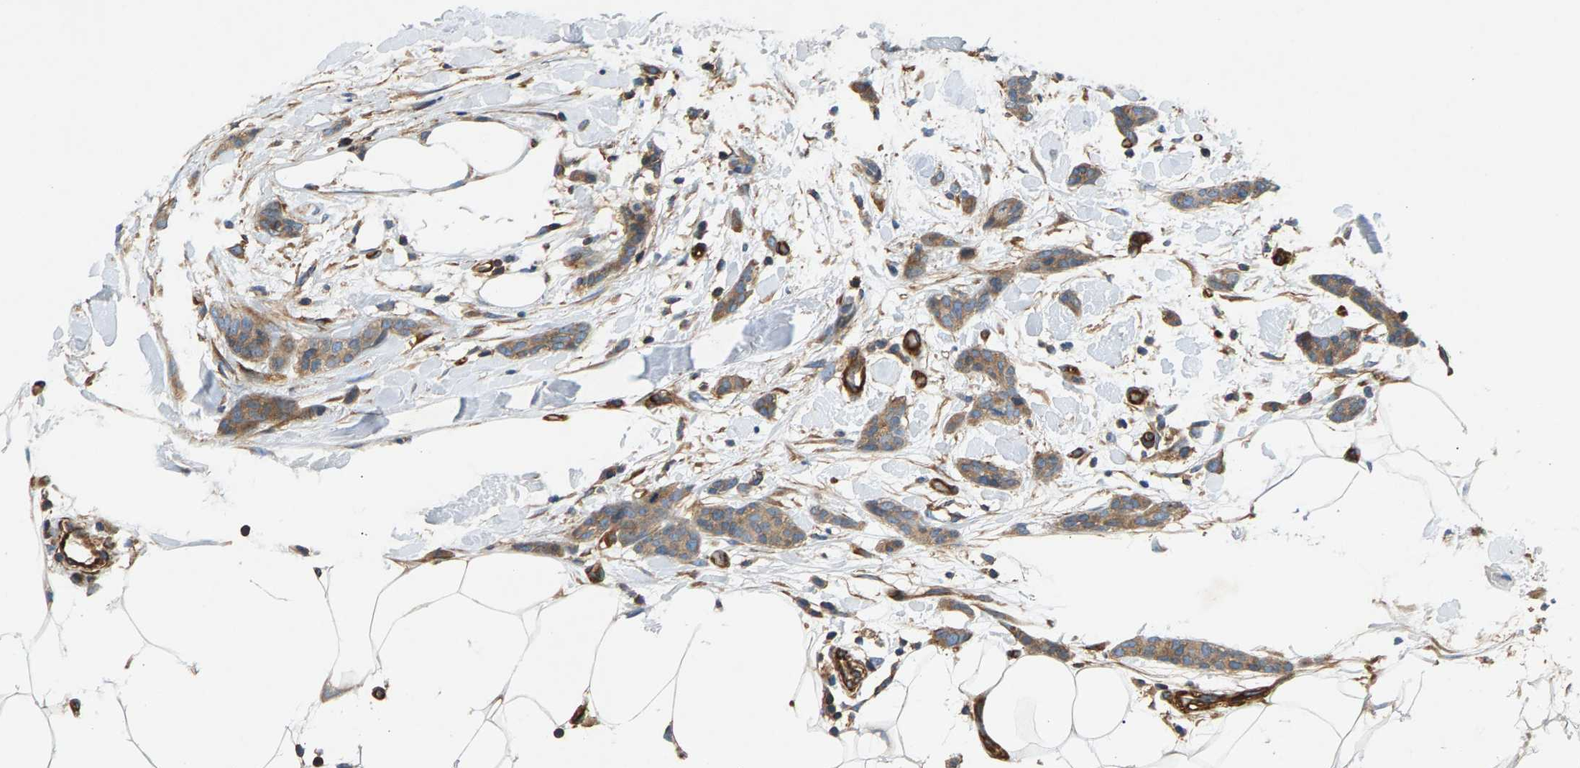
{"staining": {"intensity": "moderate", "quantity": ">75%", "location": "cytoplasmic/membranous"}, "tissue": "breast cancer", "cell_type": "Tumor cells", "image_type": "cancer", "snomed": [{"axis": "morphology", "description": "Lobular carcinoma"}, {"axis": "topography", "description": "Skin"}, {"axis": "topography", "description": "Breast"}], "caption": "Protein staining of breast cancer tissue shows moderate cytoplasmic/membranous staining in about >75% of tumor cells.", "gene": "PDCL", "patient": {"sex": "female", "age": 46}}